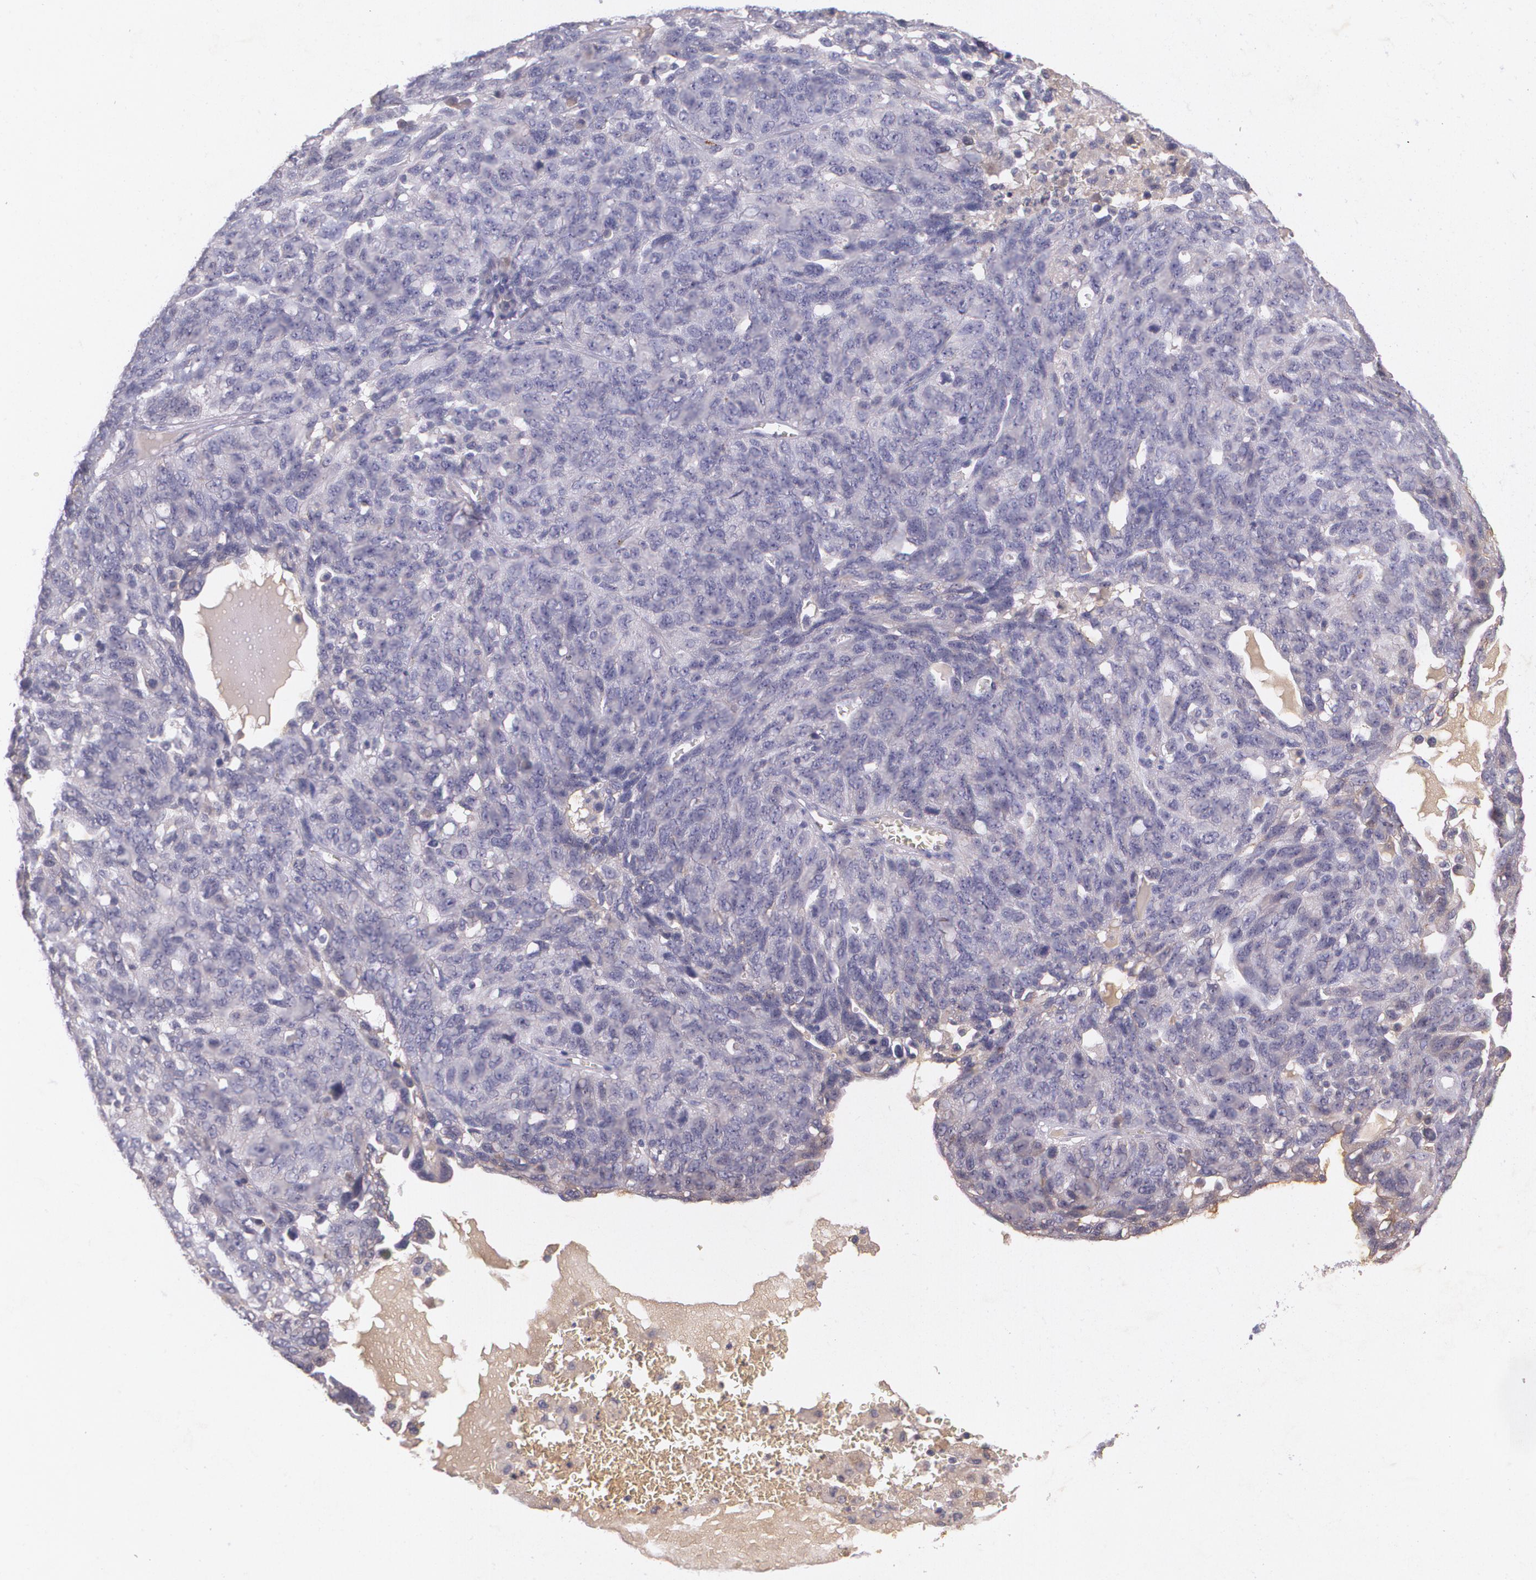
{"staining": {"intensity": "negative", "quantity": "none", "location": "none"}, "tissue": "ovarian cancer", "cell_type": "Tumor cells", "image_type": "cancer", "snomed": [{"axis": "morphology", "description": "Cystadenocarcinoma, serous, NOS"}, {"axis": "topography", "description": "Ovary"}], "caption": "The immunohistochemistry photomicrograph has no significant positivity in tumor cells of ovarian serous cystadenocarcinoma tissue.", "gene": "TM4SF1", "patient": {"sex": "female", "age": 71}}